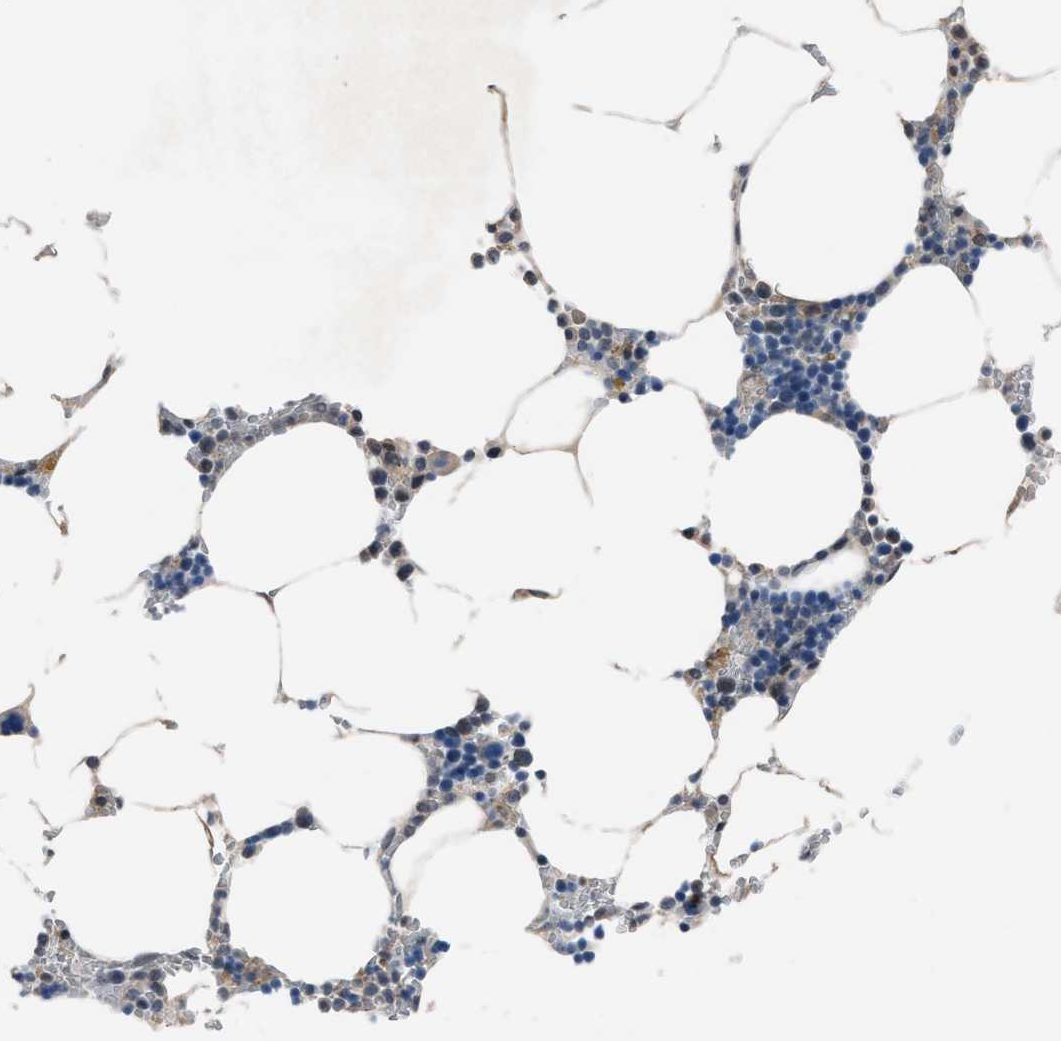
{"staining": {"intensity": "weak", "quantity": "<25%", "location": "cytoplasmic/membranous"}, "tissue": "bone marrow", "cell_type": "Hematopoietic cells", "image_type": "normal", "snomed": [{"axis": "morphology", "description": "Normal tissue, NOS"}, {"axis": "topography", "description": "Bone marrow"}], "caption": "This is an IHC photomicrograph of benign bone marrow. There is no staining in hematopoietic cells.", "gene": "ANAPC11", "patient": {"sex": "male", "age": 70}}